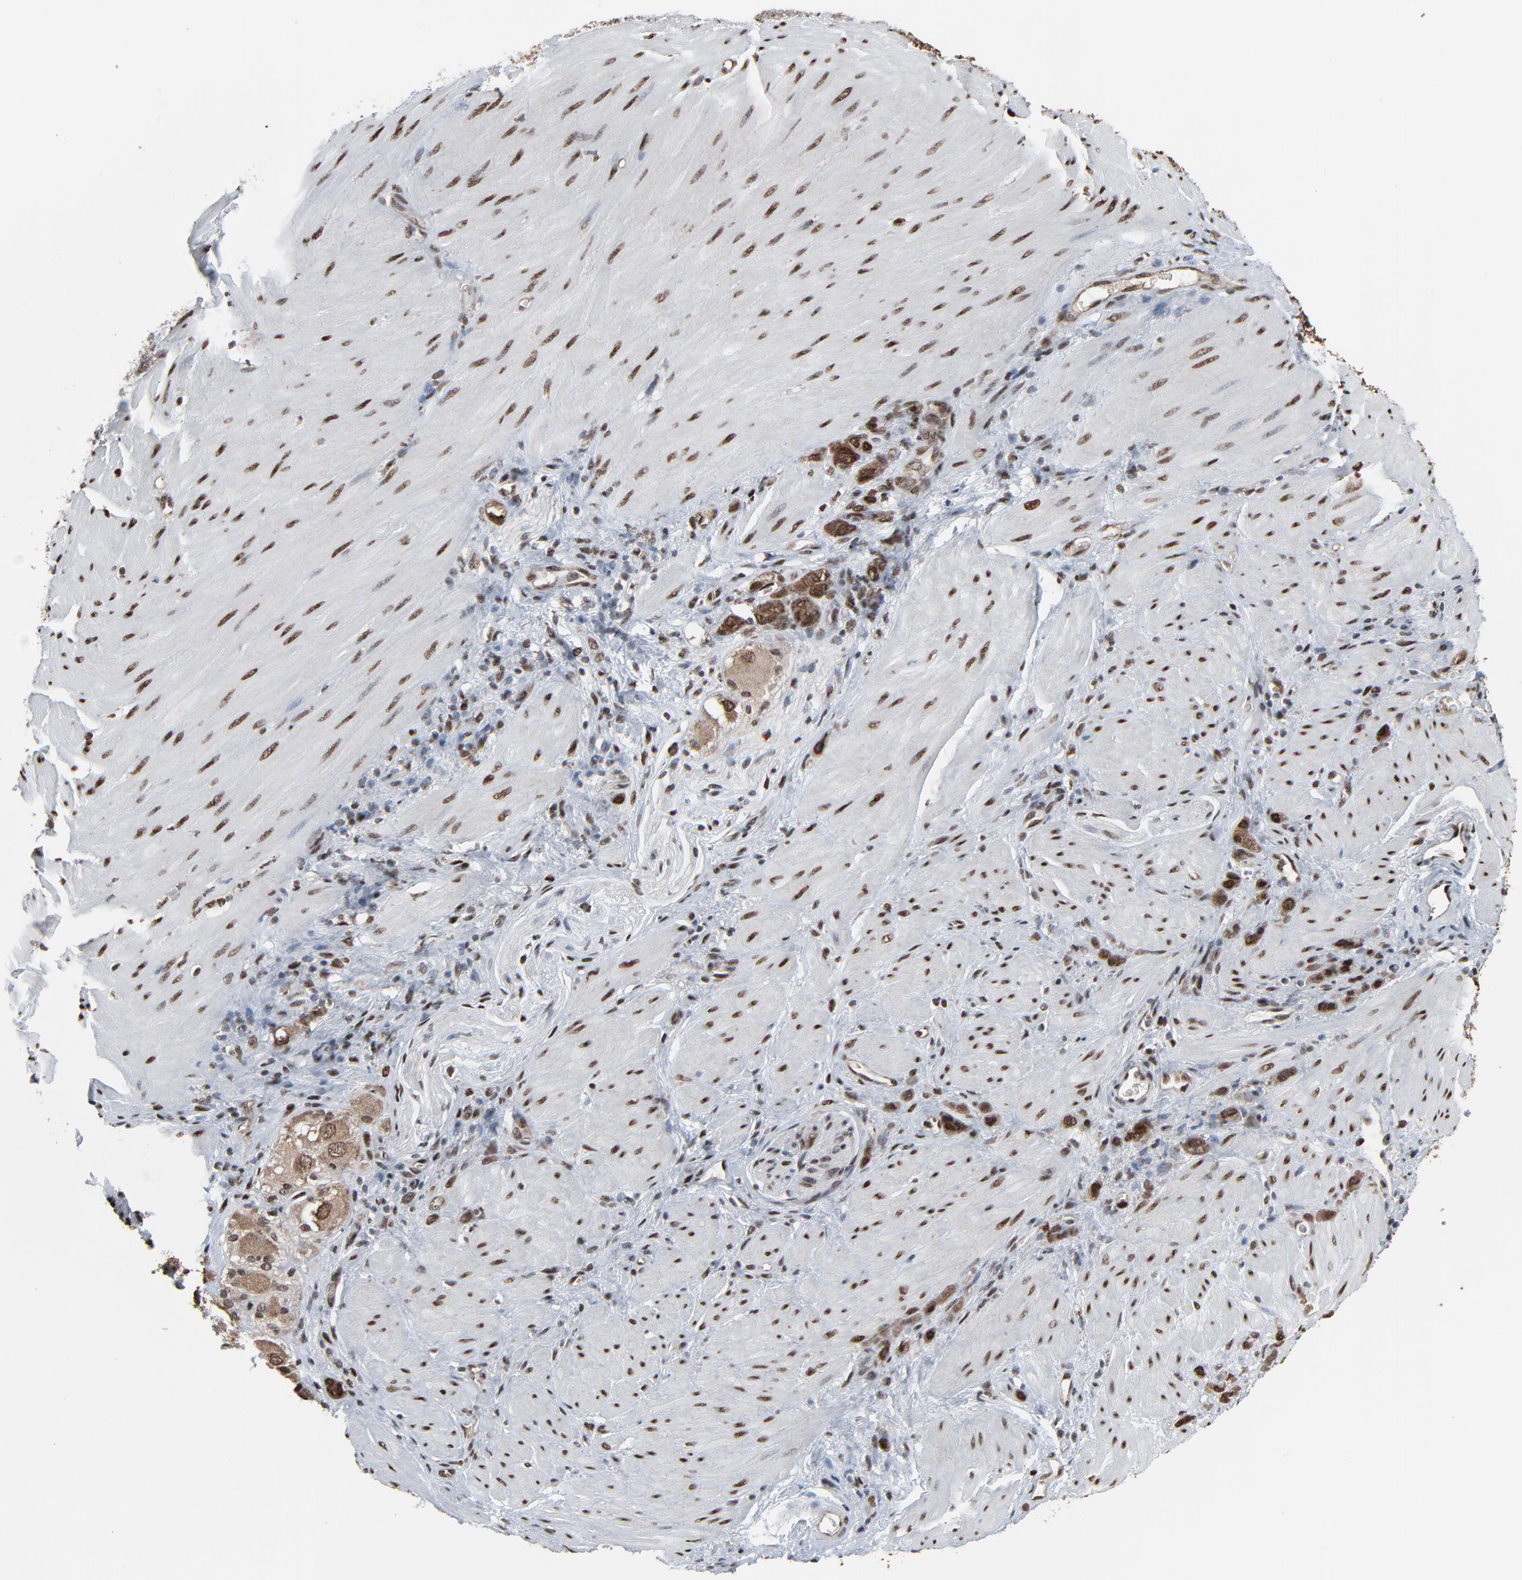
{"staining": {"intensity": "strong", "quantity": ">75%", "location": "cytoplasmic/membranous,nuclear"}, "tissue": "stomach cancer", "cell_type": "Tumor cells", "image_type": "cancer", "snomed": [{"axis": "morphology", "description": "Normal tissue, NOS"}, {"axis": "morphology", "description": "Adenocarcinoma, NOS"}, {"axis": "topography", "description": "Stomach"}], "caption": "High-magnification brightfield microscopy of stomach cancer stained with DAB (brown) and counterstained with hematoxylin (blue). tumor cells exhibit strong cytoplasmic/membranous and nuclear positivity is seen in approximately>75% of cells.", "gene": "MEIS2", "patient": {"sex": "male", "age": 82}}